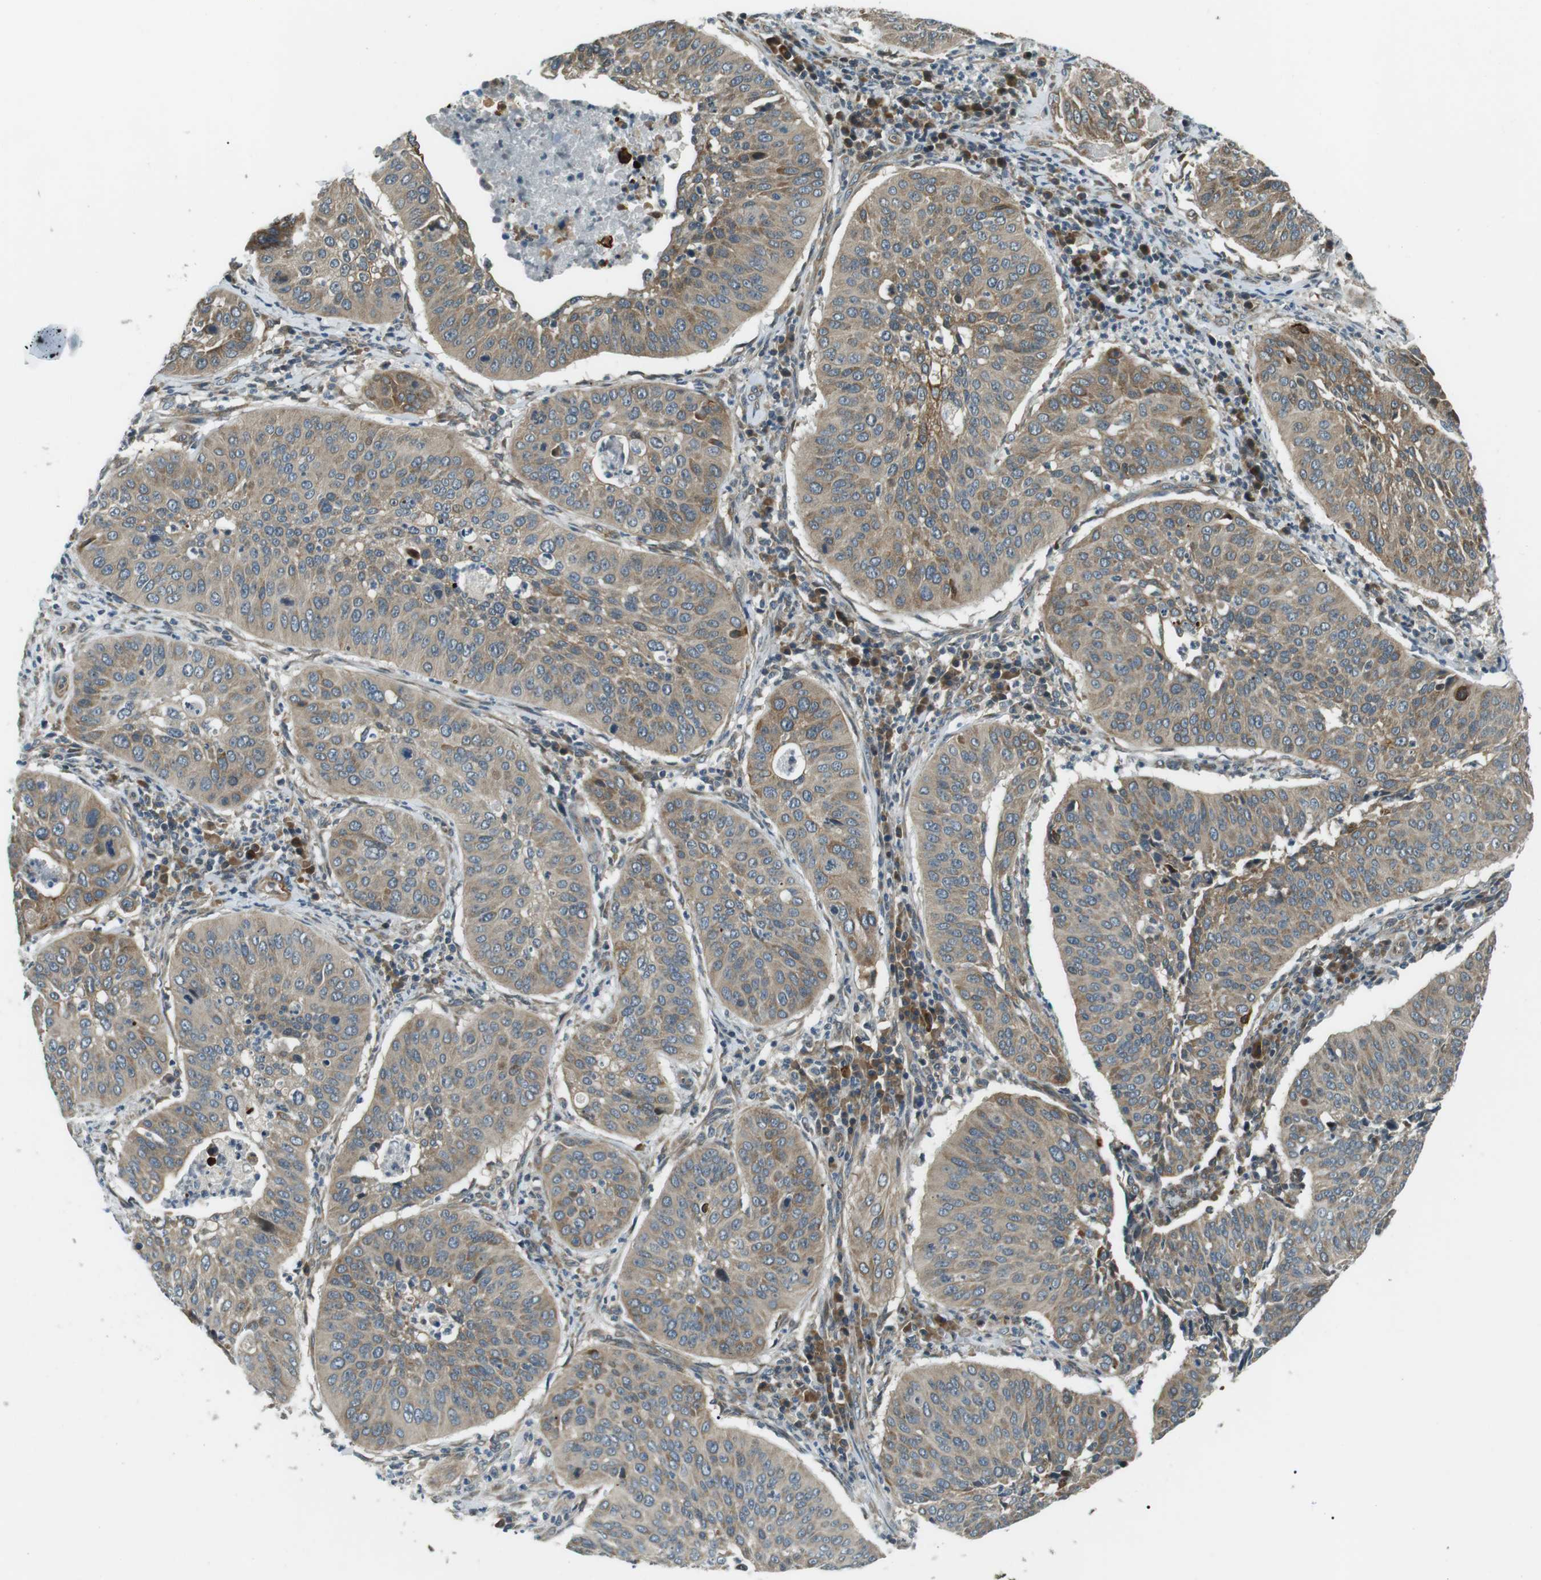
{"staining": {"intensity": "moderate", "quantity": ">75%", "location": "cytoplasmic/membranous"}, "tissue": "cervical cancer", "cell_type": "Tumor cells", "image_type": "cancer", "snomed": [{"axis": "morphology", "description": "Normal tissue, NOS"}, {"axis": "morphology", "description": "Squamous cell carcinoma, NOS"}, {"axis": "topography", "description": "Cervix"}], "caption": "Moderate cytoplasmic/membranous positivity is appreciated in about >75% of tumor cells in squamous cell carcinoma (cervical). Immunohistochemistry stains the protein of interest in brown and the nuclei are stained blue.", "gene": "TMEM74", "patient": {"sex": "female", "age": 39}}